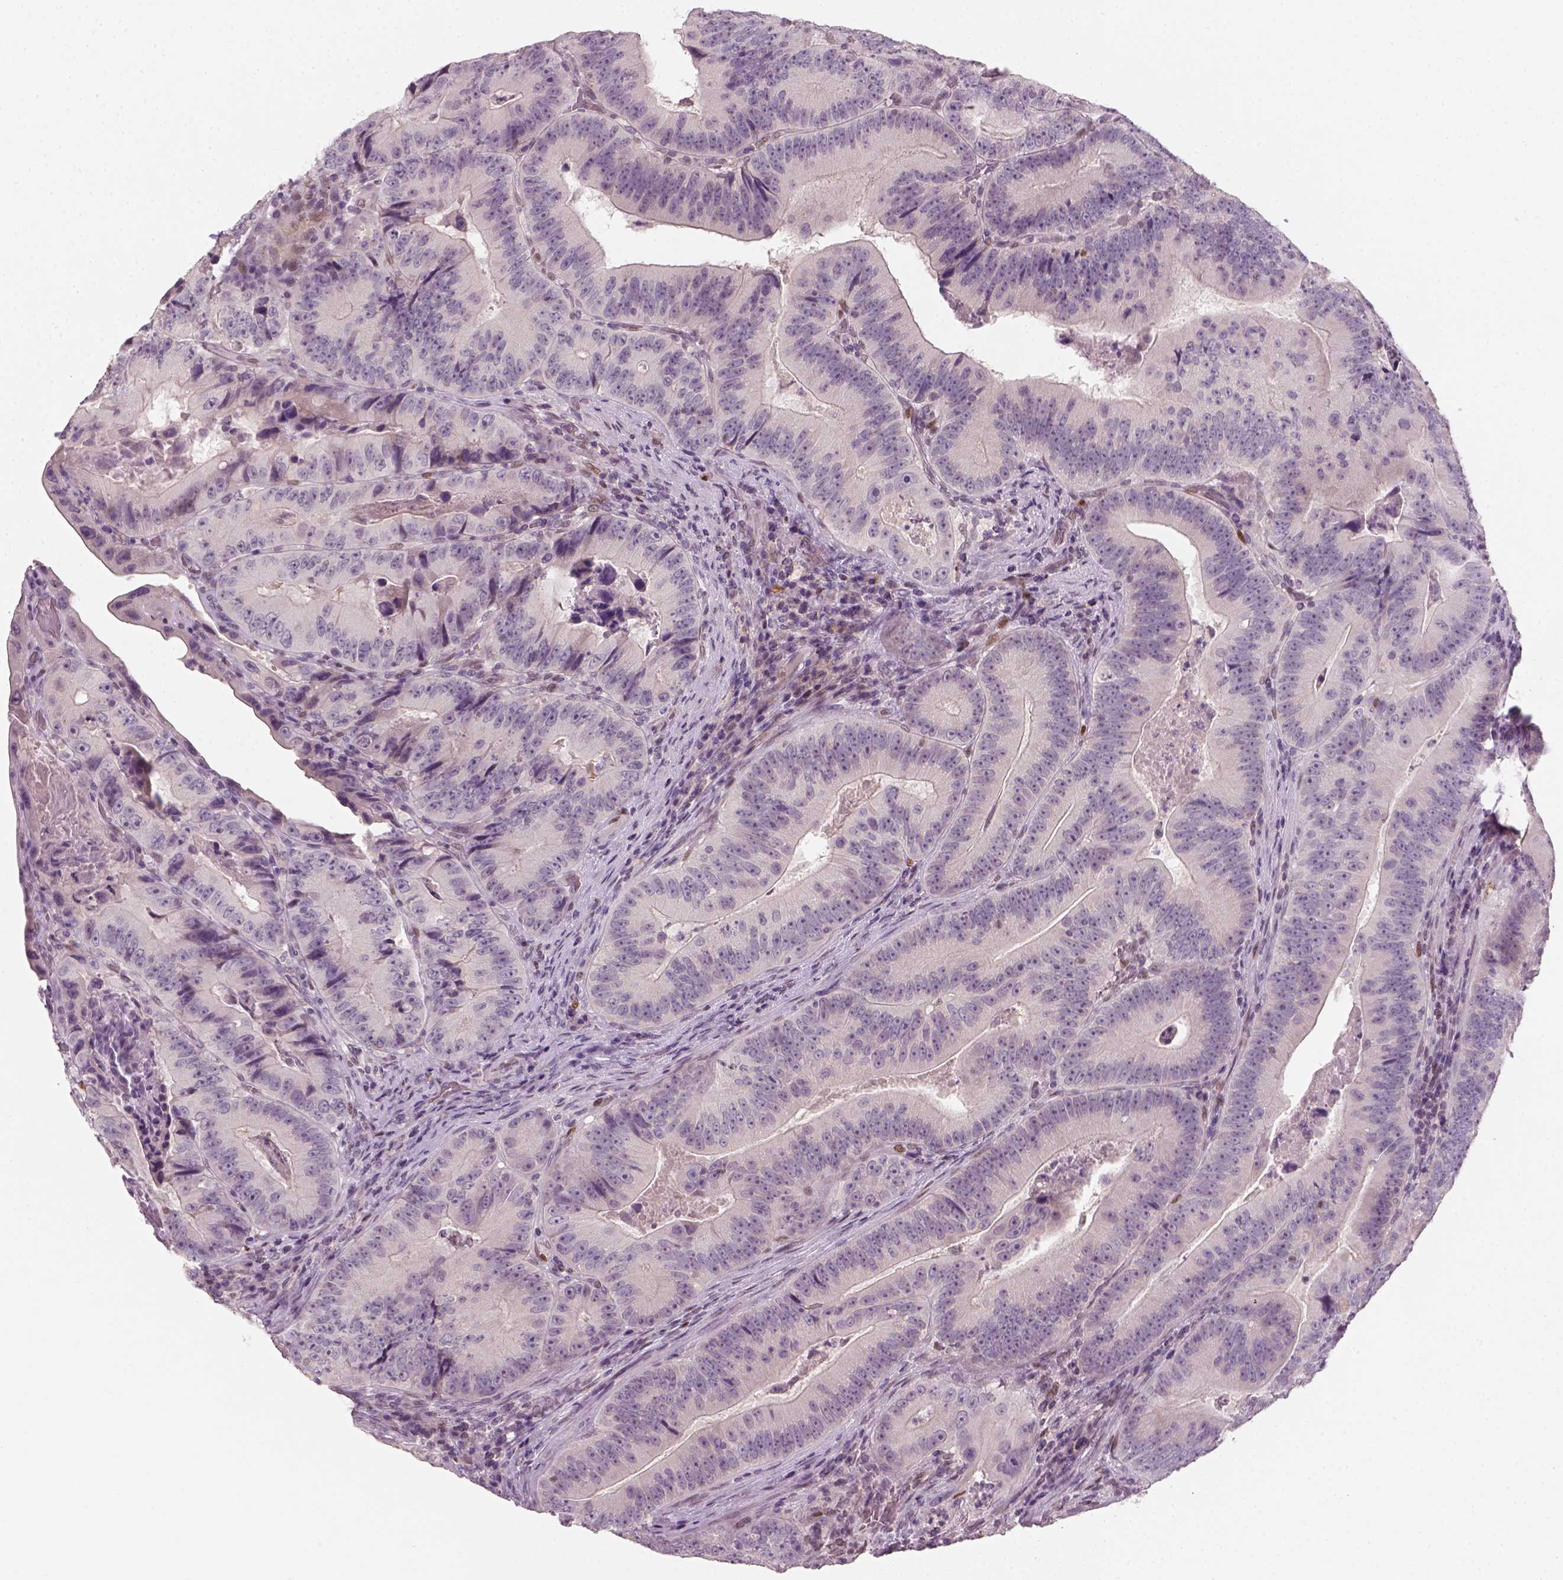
{"staining": {"intensity": "negative", "quantity": "none", "location": "none"}, "tissue": "colorectal cancer", "cell_type": "Tumor cells", "image_type": "cancer", "snomed": [{"axis": "morphology", "description": "Adenocarcinoma, NOS"}, {"axis": "topography", "description": "Colon"}], "caption": "The image displays no significant expression in tumor cells of colorectal cancer (adenocarcinoma).", "gene": "TP53", "patient": {"sex": "female", "age": 86}}